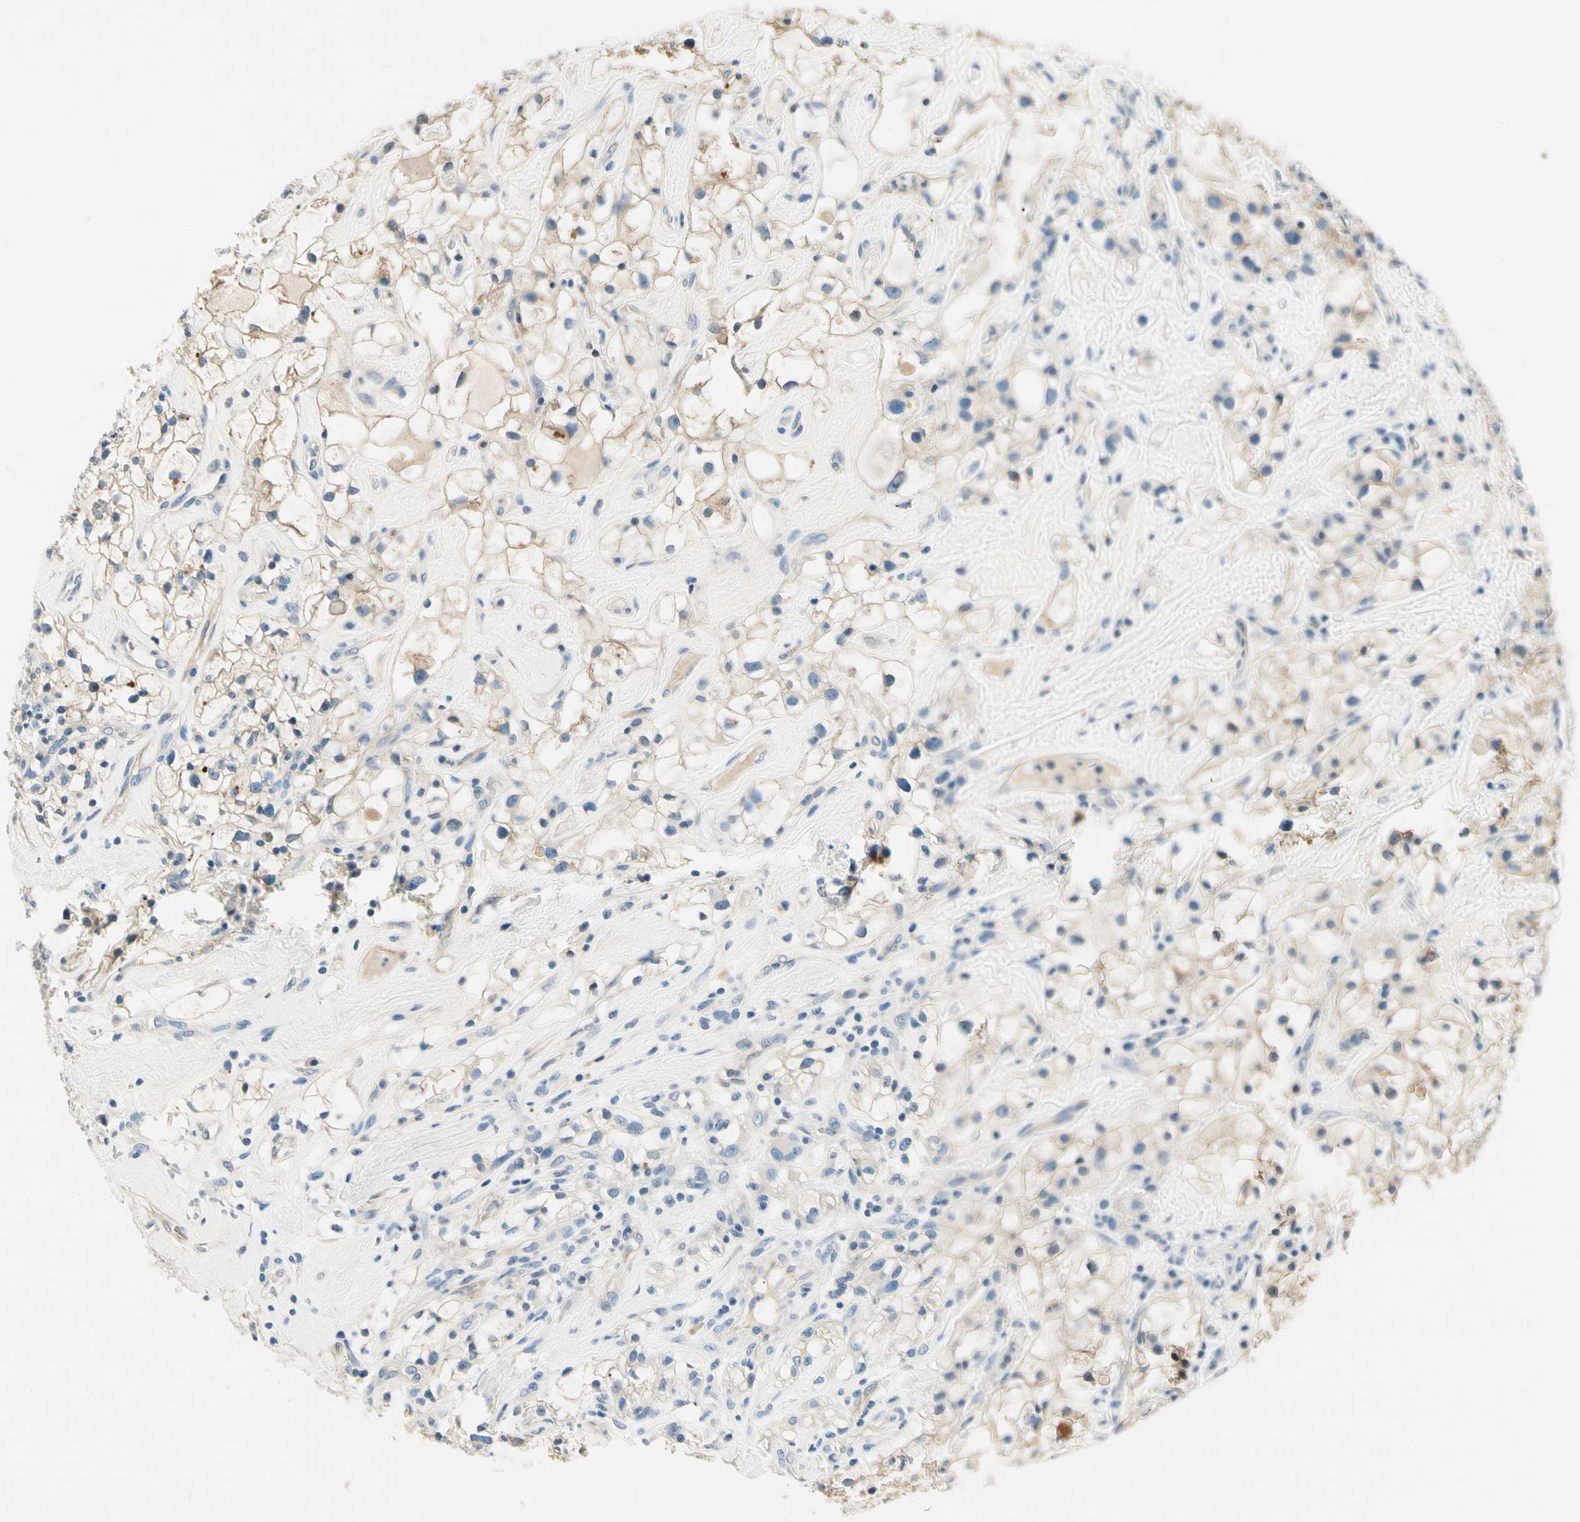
{"staining": {"intensity": "moderate", "quantity": "25%-75%", "location": "cytoplasmic/membranous"}, "tissue": "renal cancer", "cell_type": "Tumor cells", "image_type": "cancer", "snomed": [{"axis": "morphology", "description": "Adenocarcinoma, NOS"}, {"axis": "topography", "description": "Kidney"}], "caption": "IHC staining of renal cancer, which reveals medium levels of moderate cytoplasmic/membranous positivity in approximately 25%-75% of tumor cells indicating moderate cytoplasmic/membranous protein expression. The staining was performed using DAB (3,3'-diaminobenzidine) (brown) for protein detection and nuclei were counterstained in hematoxylin (blue).", "gene": "TGFBR3", "patient": {"sex": "female", "age": 60}}